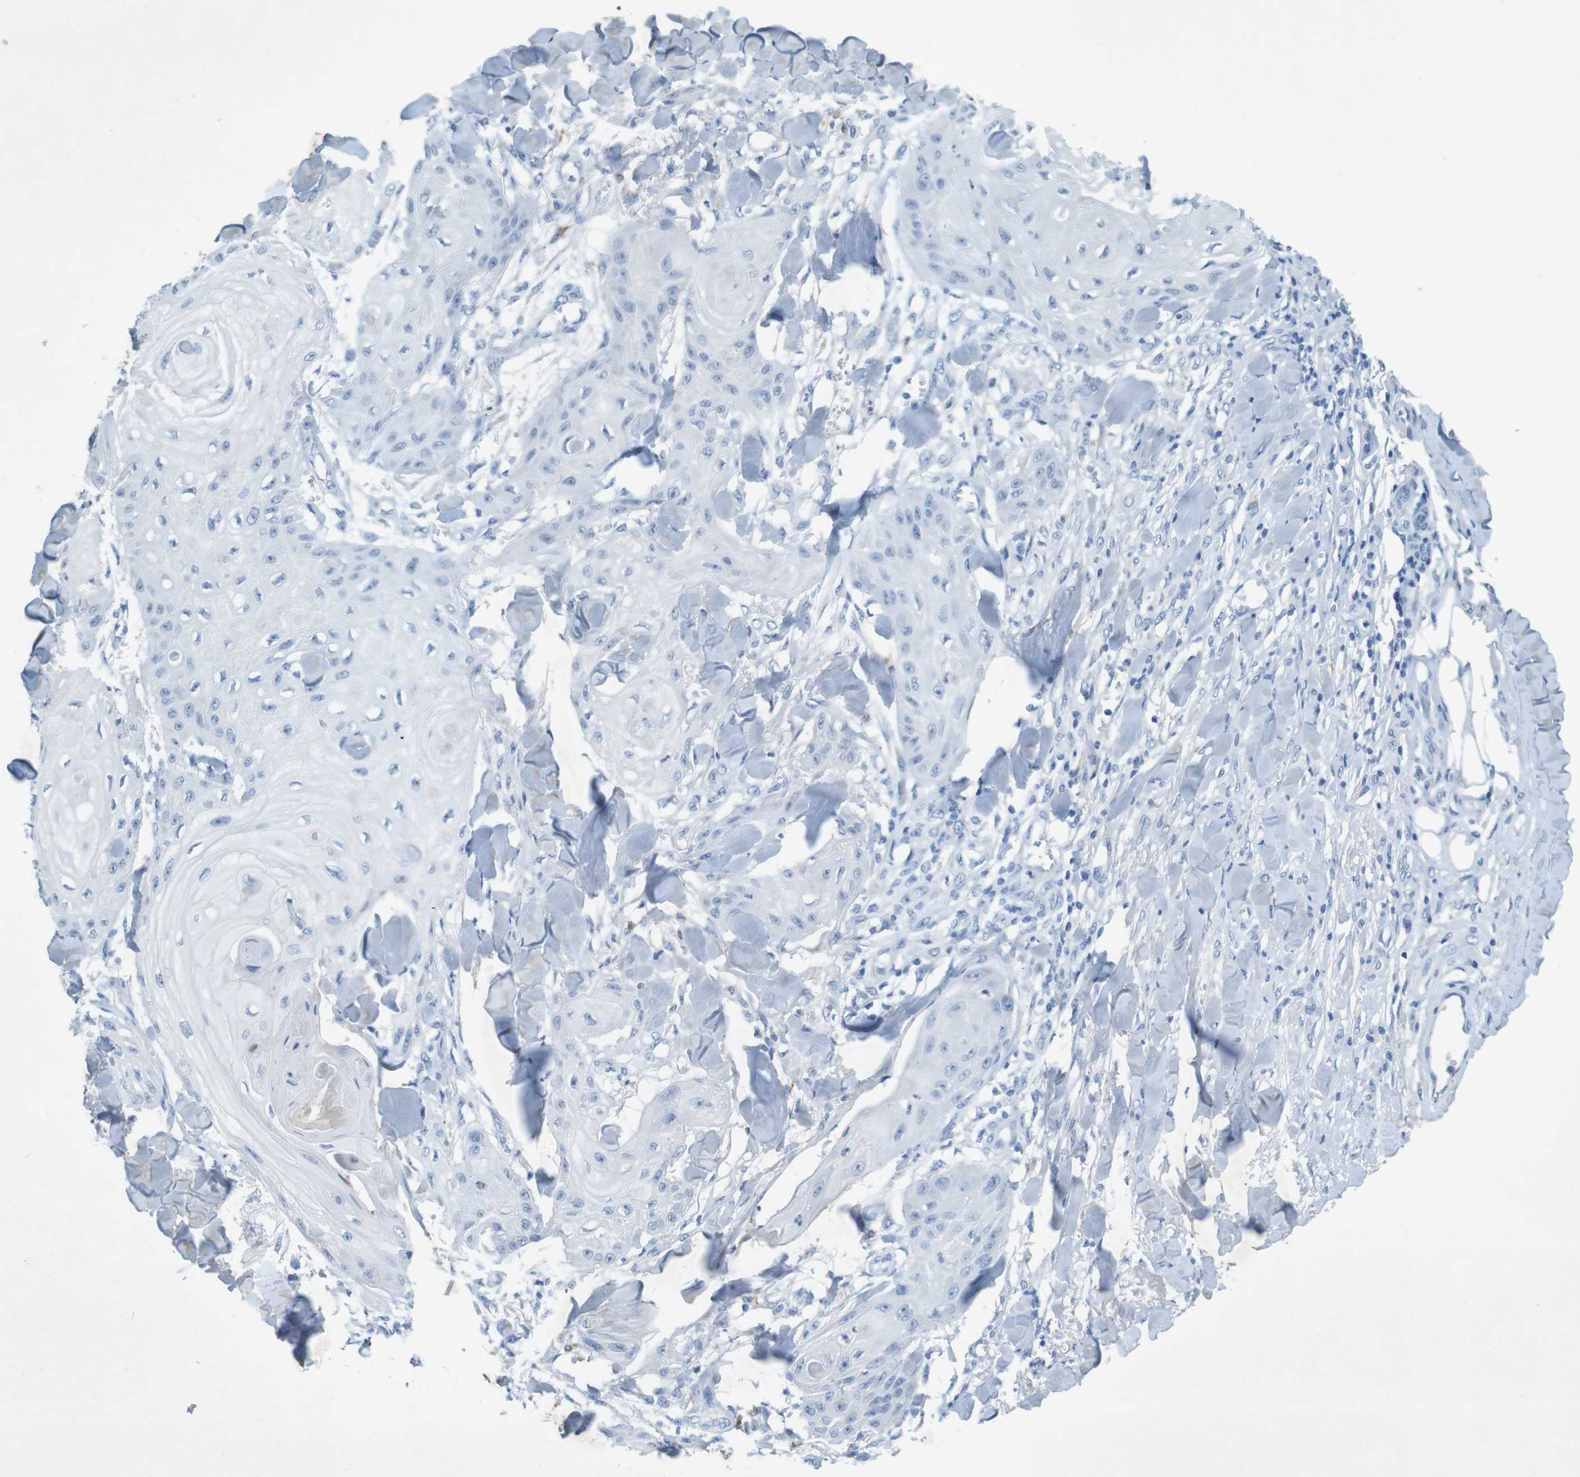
{"staining": {"intensity": "negative", "quantity": "none", "location": "none"}, "tissue": "skin cancer", "cell_type": "Tumor cells", "image_type": "cancer", "snomed": [{"axis": "morphology", "description": "Squamous cell carcinoma, NOS"}, {"axis": "topography", "description": "Skin"}], "caption": "The image demonstrates no staining of tumor cells in skin cancer.", "gene": "CD320", "patient": {"sex": "male", "age": 74}}